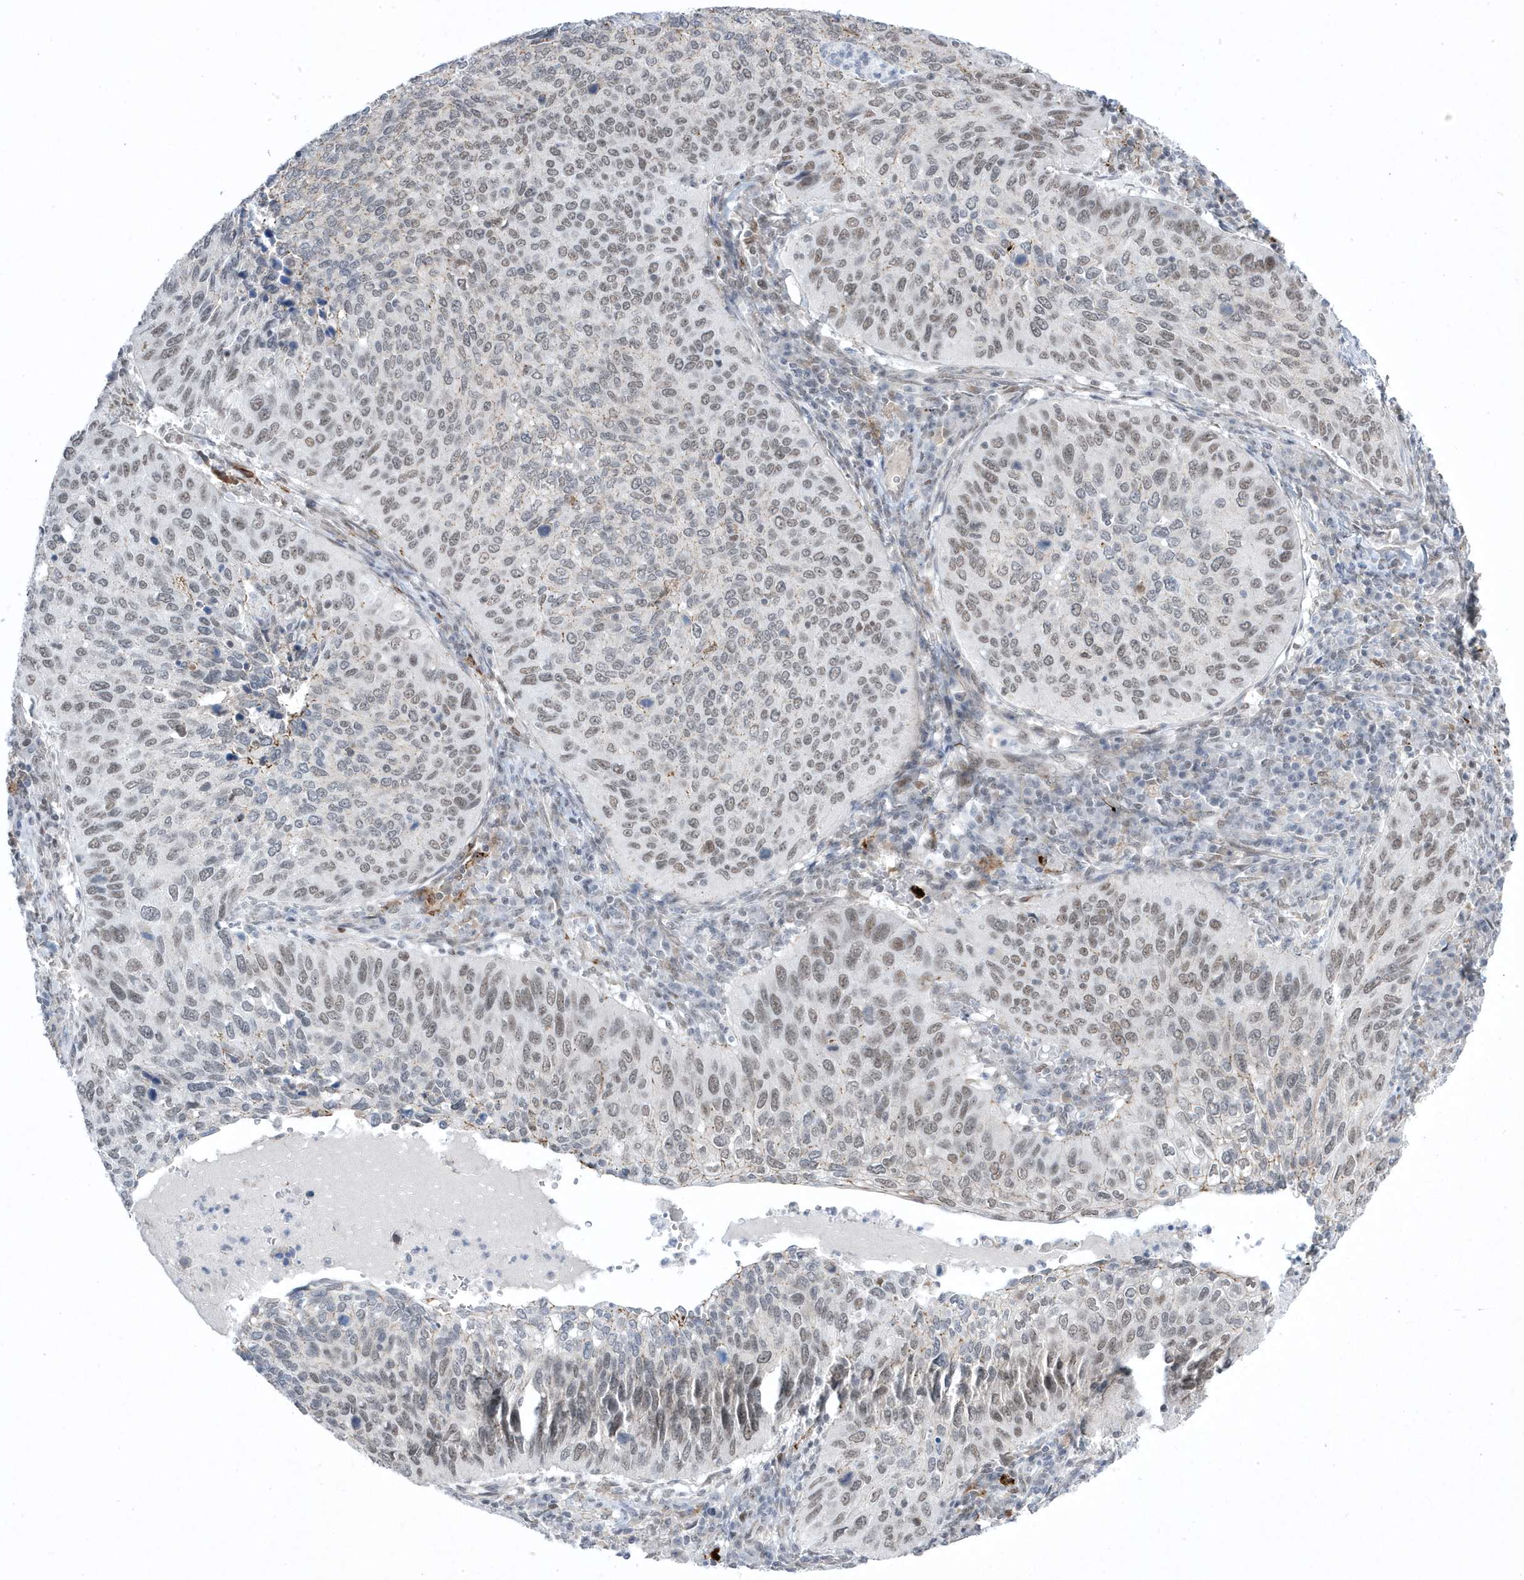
{"staining": {"intensity": "weak", "quantity": ">75%", "location": "nuclear"}, "tissue": "cervical cancer", "cell_type": "Tumor cells", "image_type": "cancer", "snomed": [{"axis": "morphology", "description": "Squamous cell carcinoma, NOS"}, {"axis": "topography", "description": "Cervix"}], "caption": "Brown immunohistochemical staining in cervical cancer (squamous cell carcinoma) shows weak nuclear staining in approximately >75% of tumor cells.", "gene": "ADAMTSL3", "patient": {"sex": "female", "age": 38}}